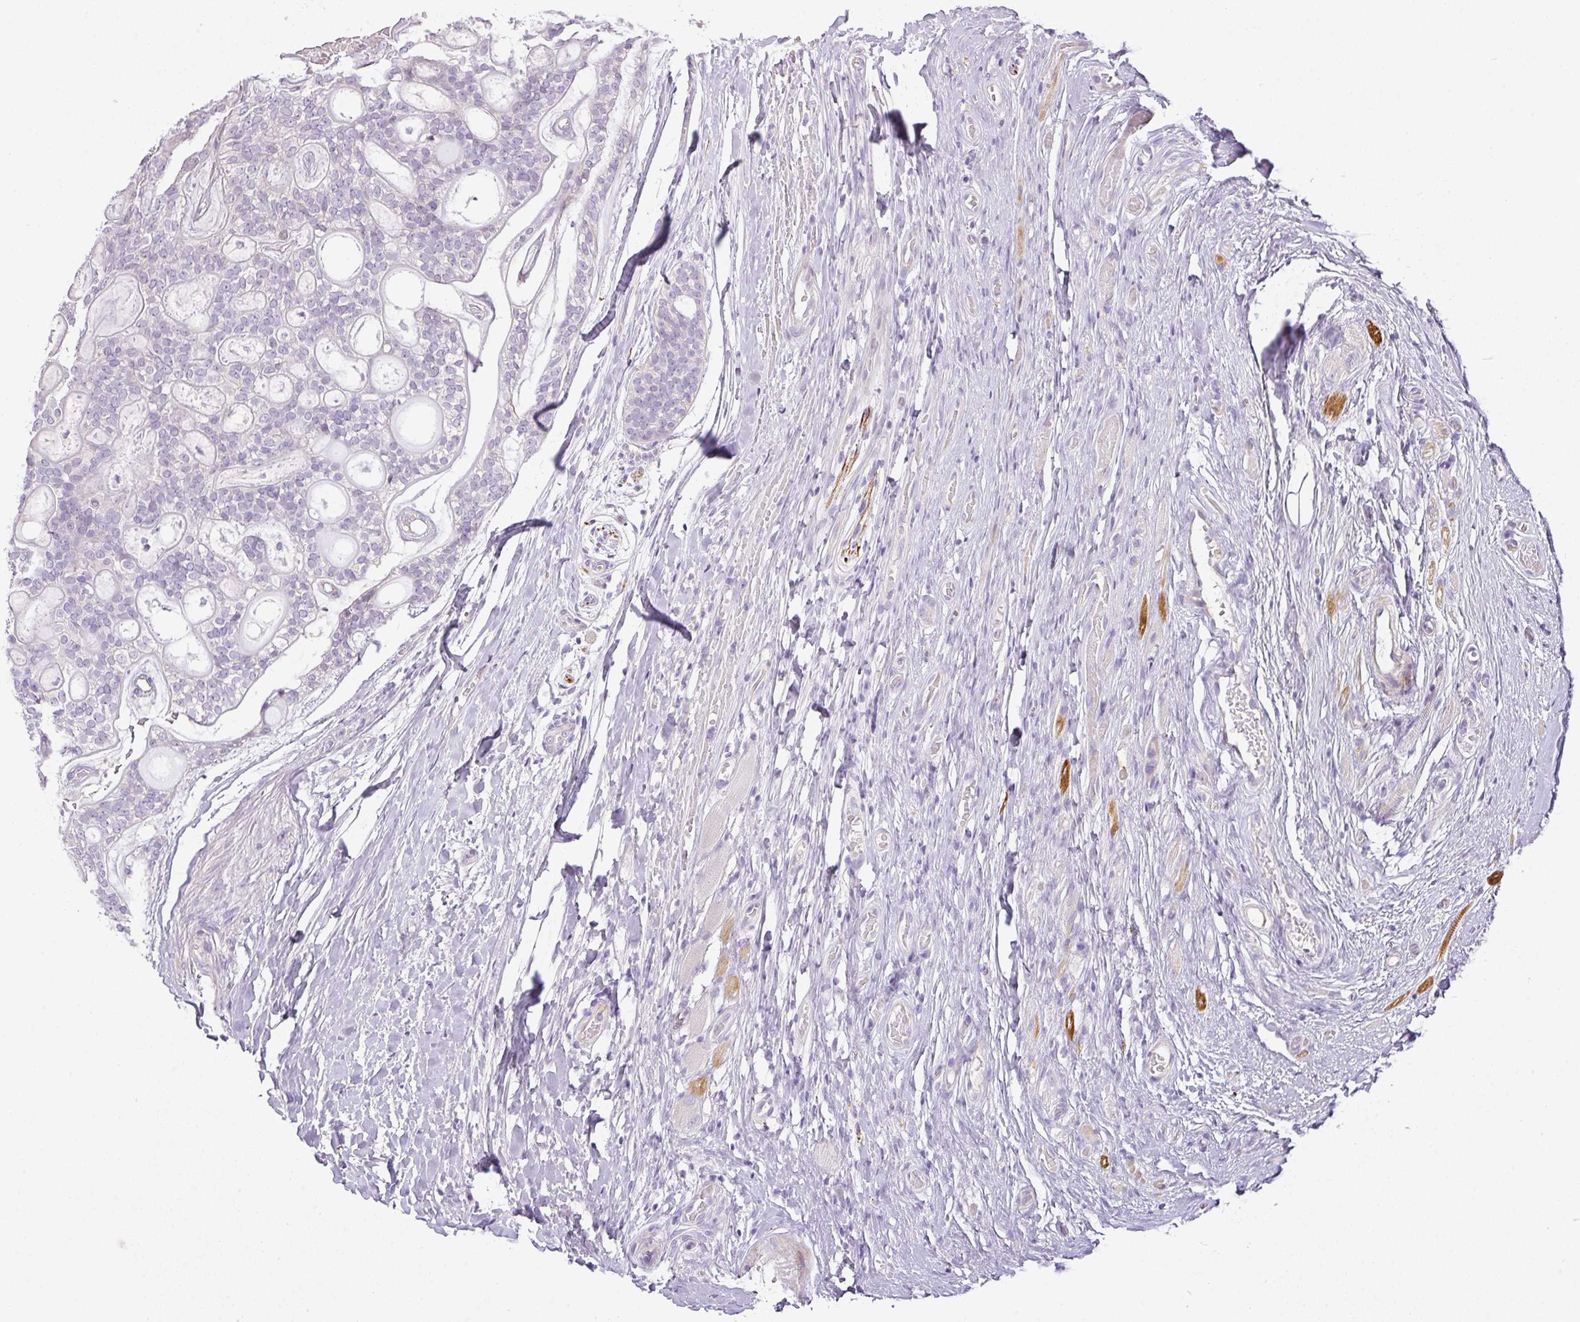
{"staining": {"intensity": "negative", "quantity": "none", "location": "none"}, "tissue": "head and neck cancer", "cell_type": "Tumor cells", "image_type": "cancer", "snomed": [{"axis": "morphology", "description": "Adenocarcinoma, NOS"}, {"axis": "topography", "description": "Head-Neck"}], "caption": "There is no significant staining in tumor cells of head and neck cancer.", "gene": "RAX2", "patient": {"sex": "male", "age": 66}}